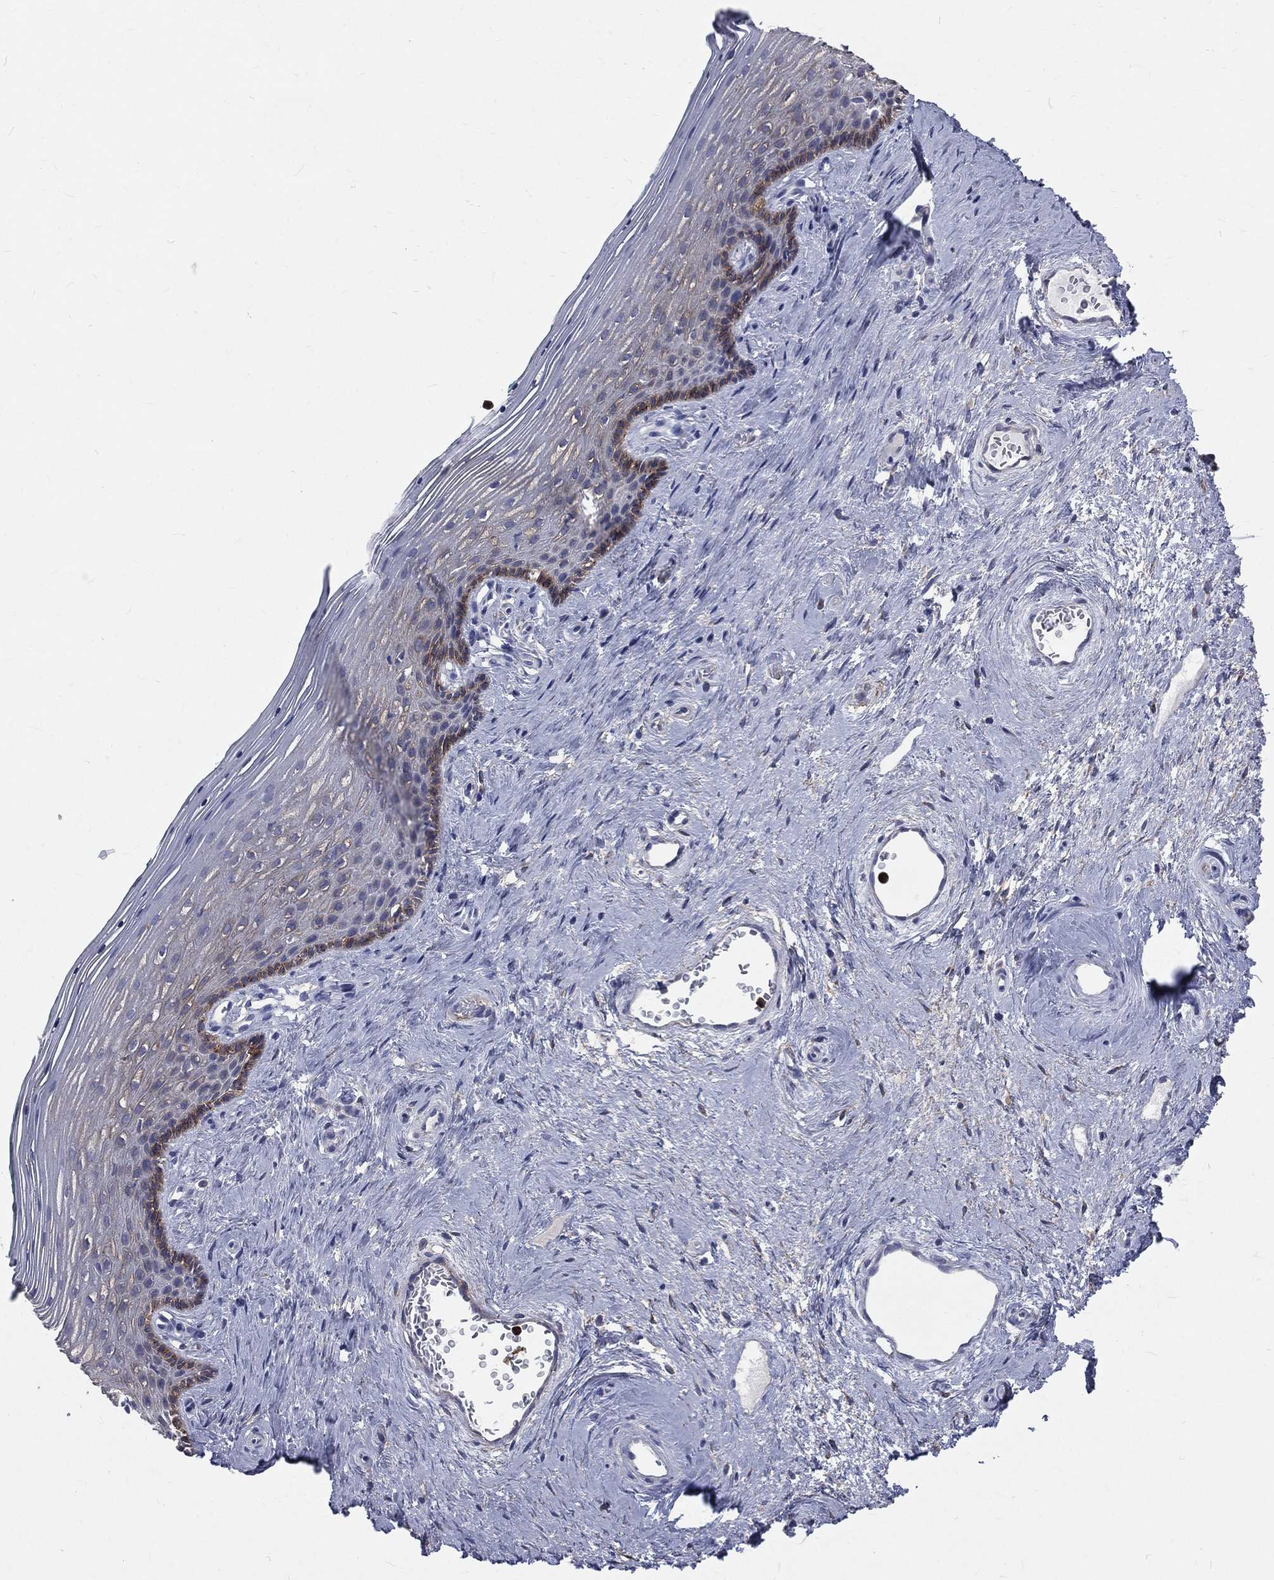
{"staining": {"intensity": "strong", "quantity": "<25%", "location": "cytoplasmic/membranous"}, "tissue": "vagina", "cell_type": "Squamous epithelial cells", "image_type": "normal", "snomed": [{"axis": "morphology", "description": "Normal tissue, NOS"}, {"axis": "topography", "description": "Vagina"}], "caption": "Immunohistochemical staining of benign vagina demonstrates medium levels of strong cytoplasmic/membranous positivity in about <25% of squamous epithelial cells. (Stains: DAB in brown, nuclei in blue, Microscopy: brightfield microscopy at high magnification).", "gene": "BASP1", "patient": {"sex": "female", "age": 45}}